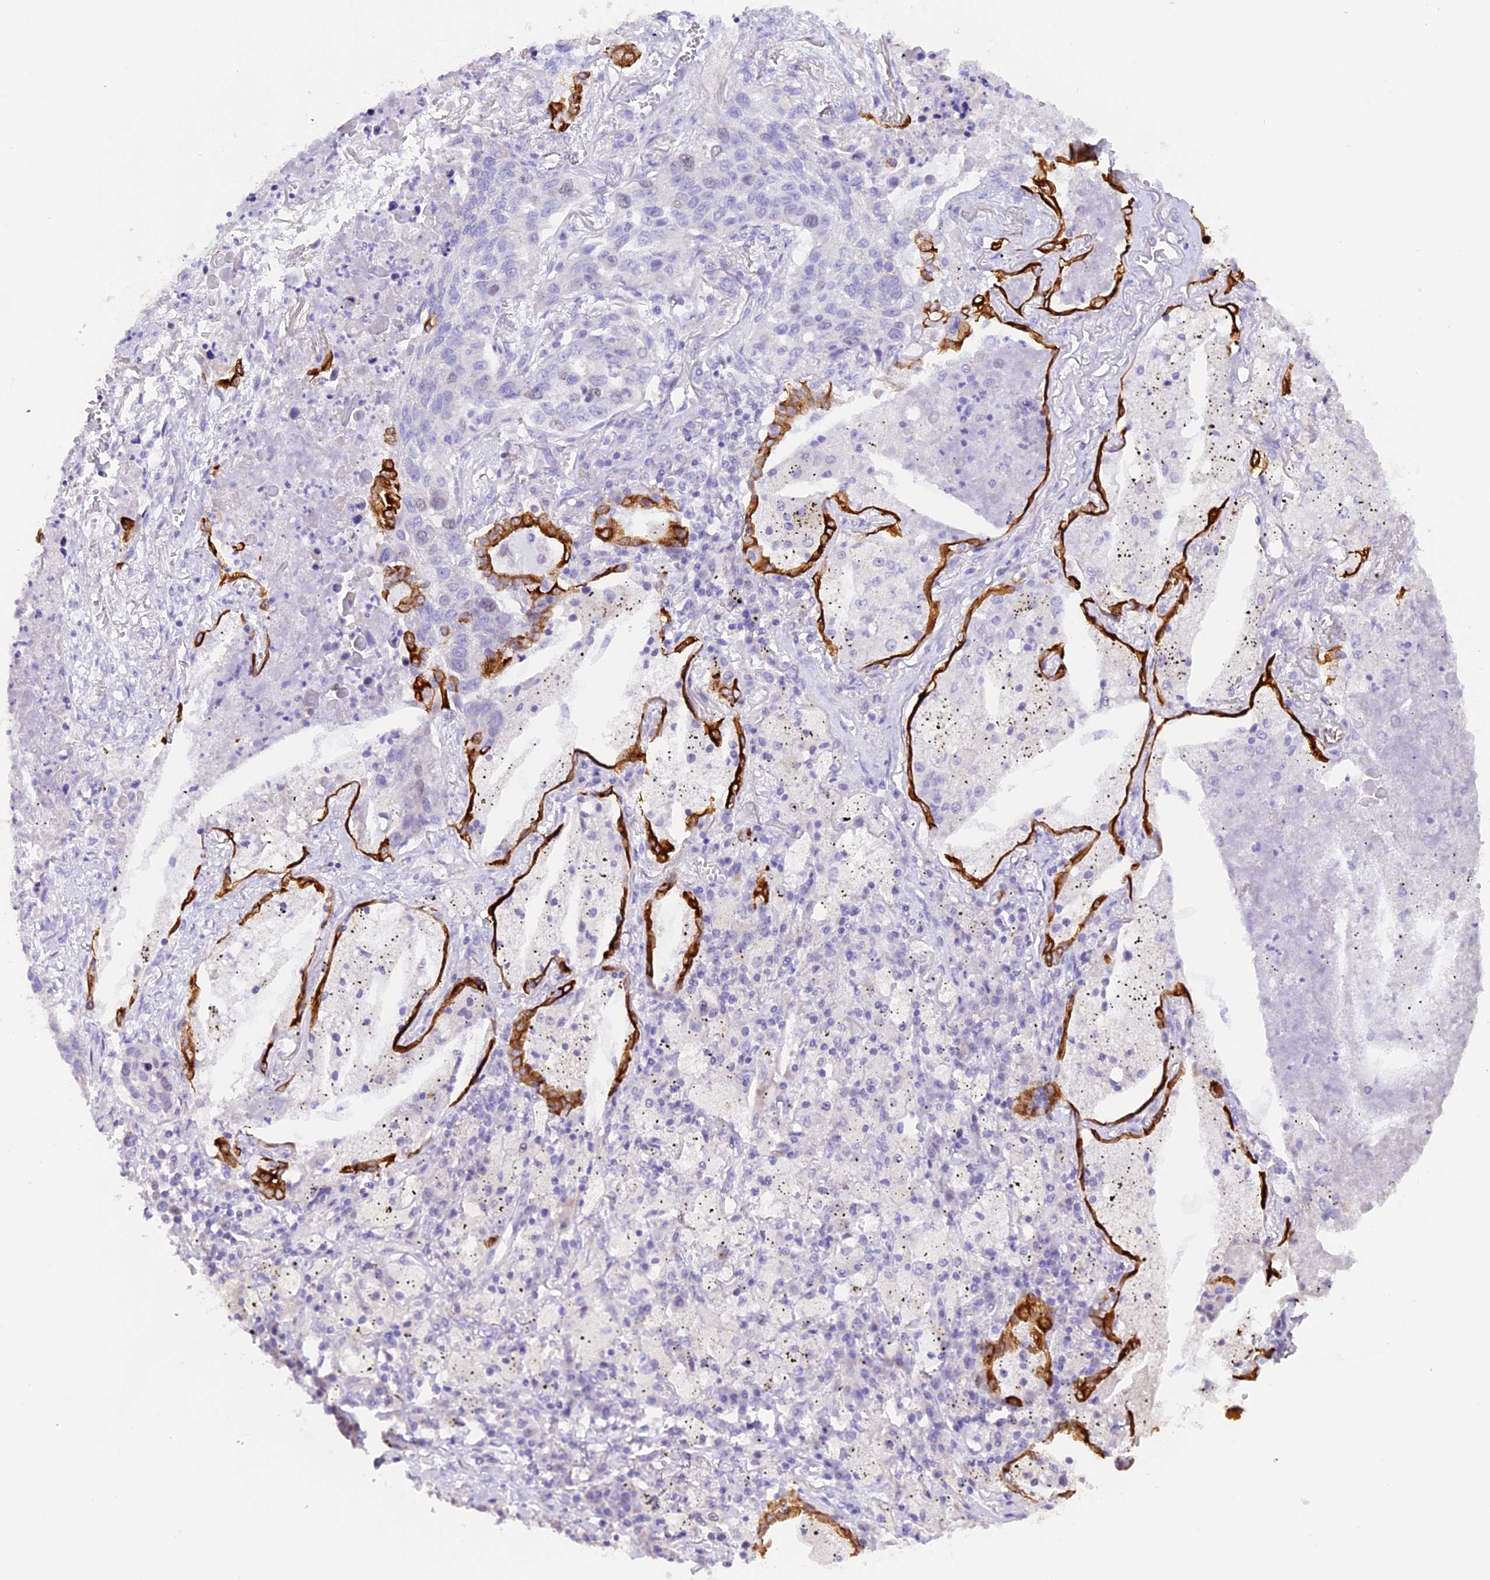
{"staining": {"intensity": "negative", "quantity": "none", "location": "none"}, "tissue": "lung cancer", "cell_type": "Tumor cells", "image_type": "cancer", "snomed": [{"axis": "morphology", "description": "Squamous cell carcinoma, NOS"}, {"axis": "topography", "description": "Lung"}], "caption": "Protein analysis of lung cancer (squamous cell carcinoma) displays no significant expression in tumor cells.", "gene": "PKIA", "patient": {"sex": "female", "age": 63}}